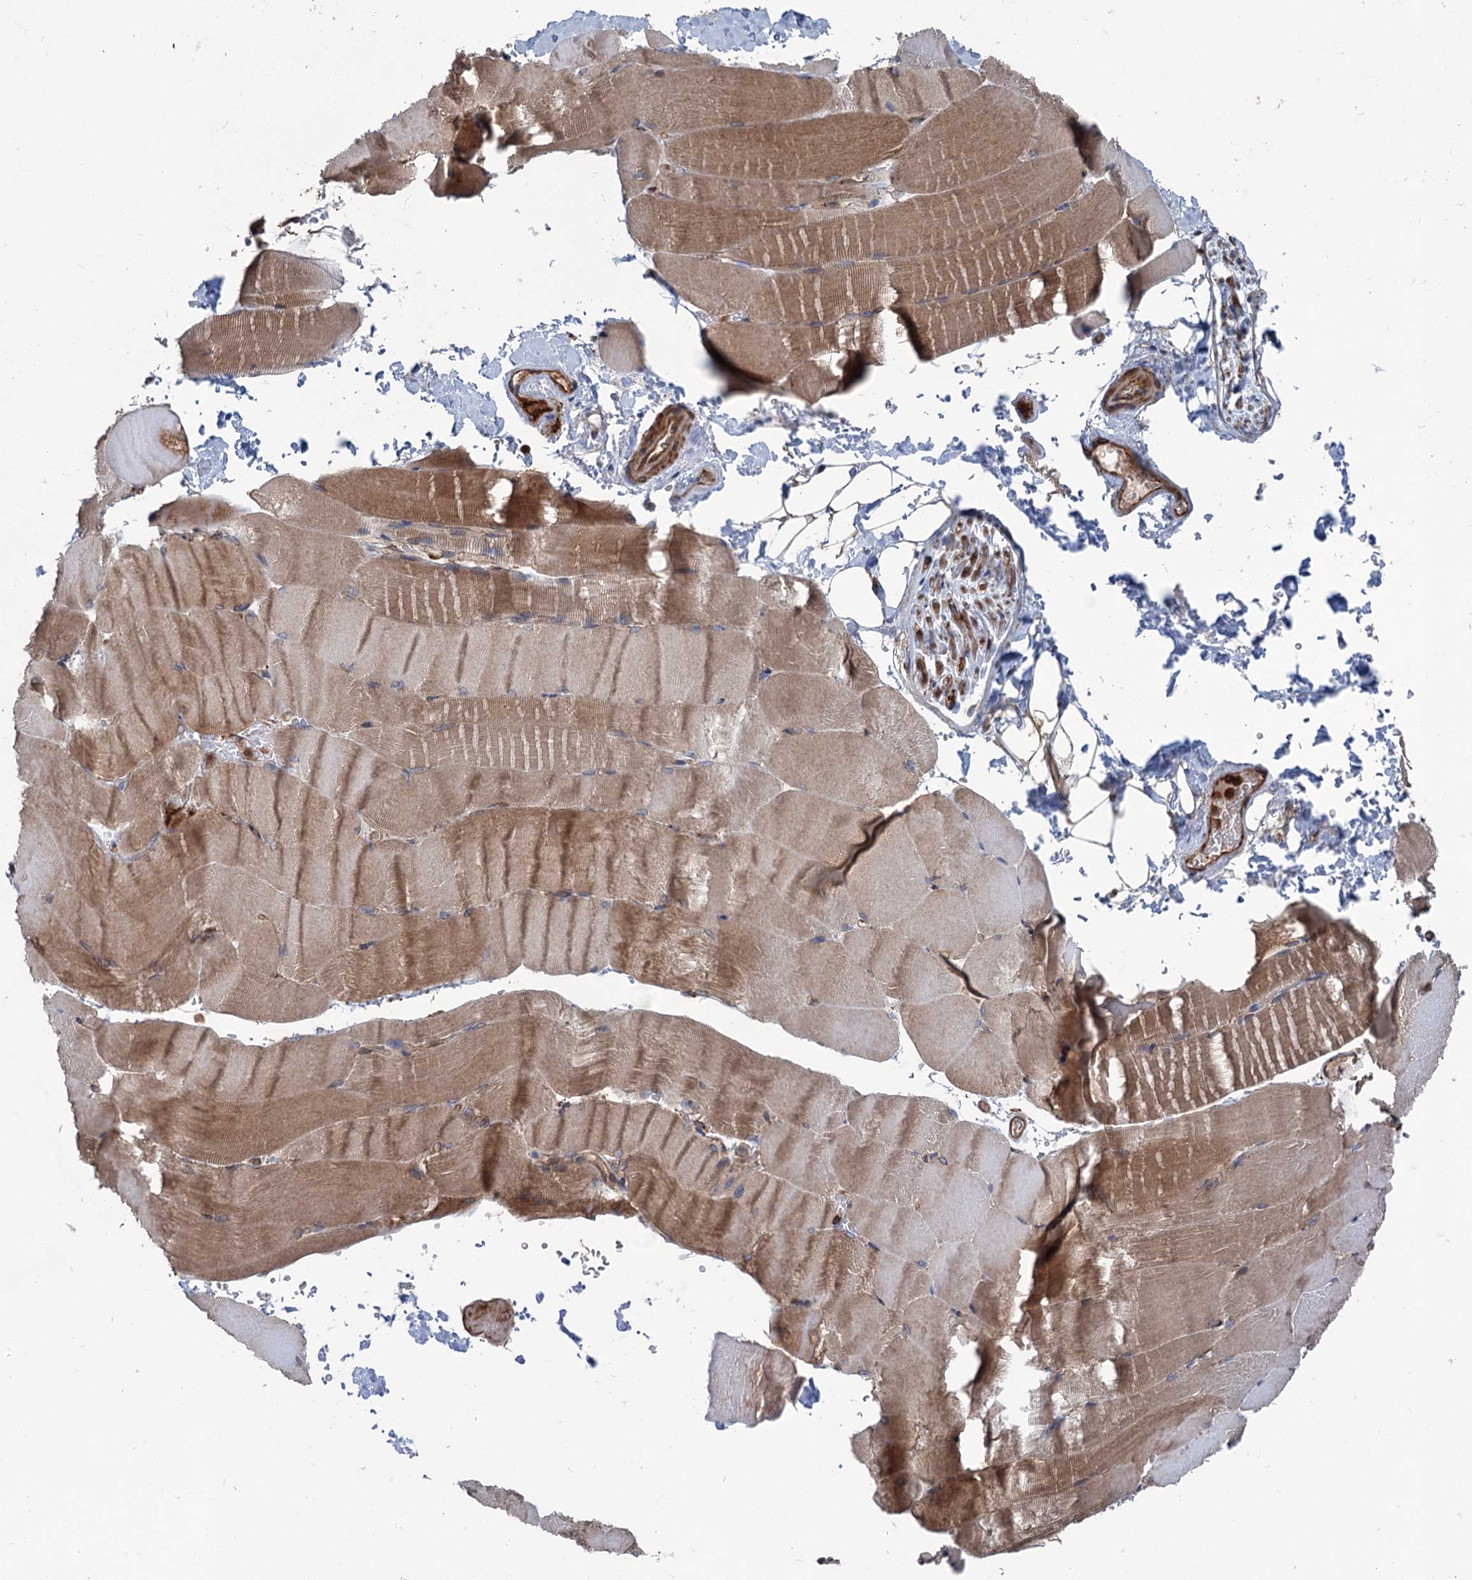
{"staining": {"intensity": "moderate", "quantity": ">75%", "location": "cytoplasmic/membranous"}, "tissue": "skeletal muscle", "cell_type": "Myocytes", "image_type": "normal", "snomed": [{"axis": "morphology", "description": "Normal tissue, NOS"}, {"axis": "topography", "description": "Skeletal muscle"}, {"axis": "topography", "description": "Parathyroid gland"}], "caption": "Immunohistochemistry (IHC) histopathology image of benign skeletal muscle stained for a protein (brown), which displays medium levels of moderate cytoplasmic/membranous expression in about >75% of myocytes.", "gene": "CALCOCO1", "patient": {"sex": "female", "age": 37}}